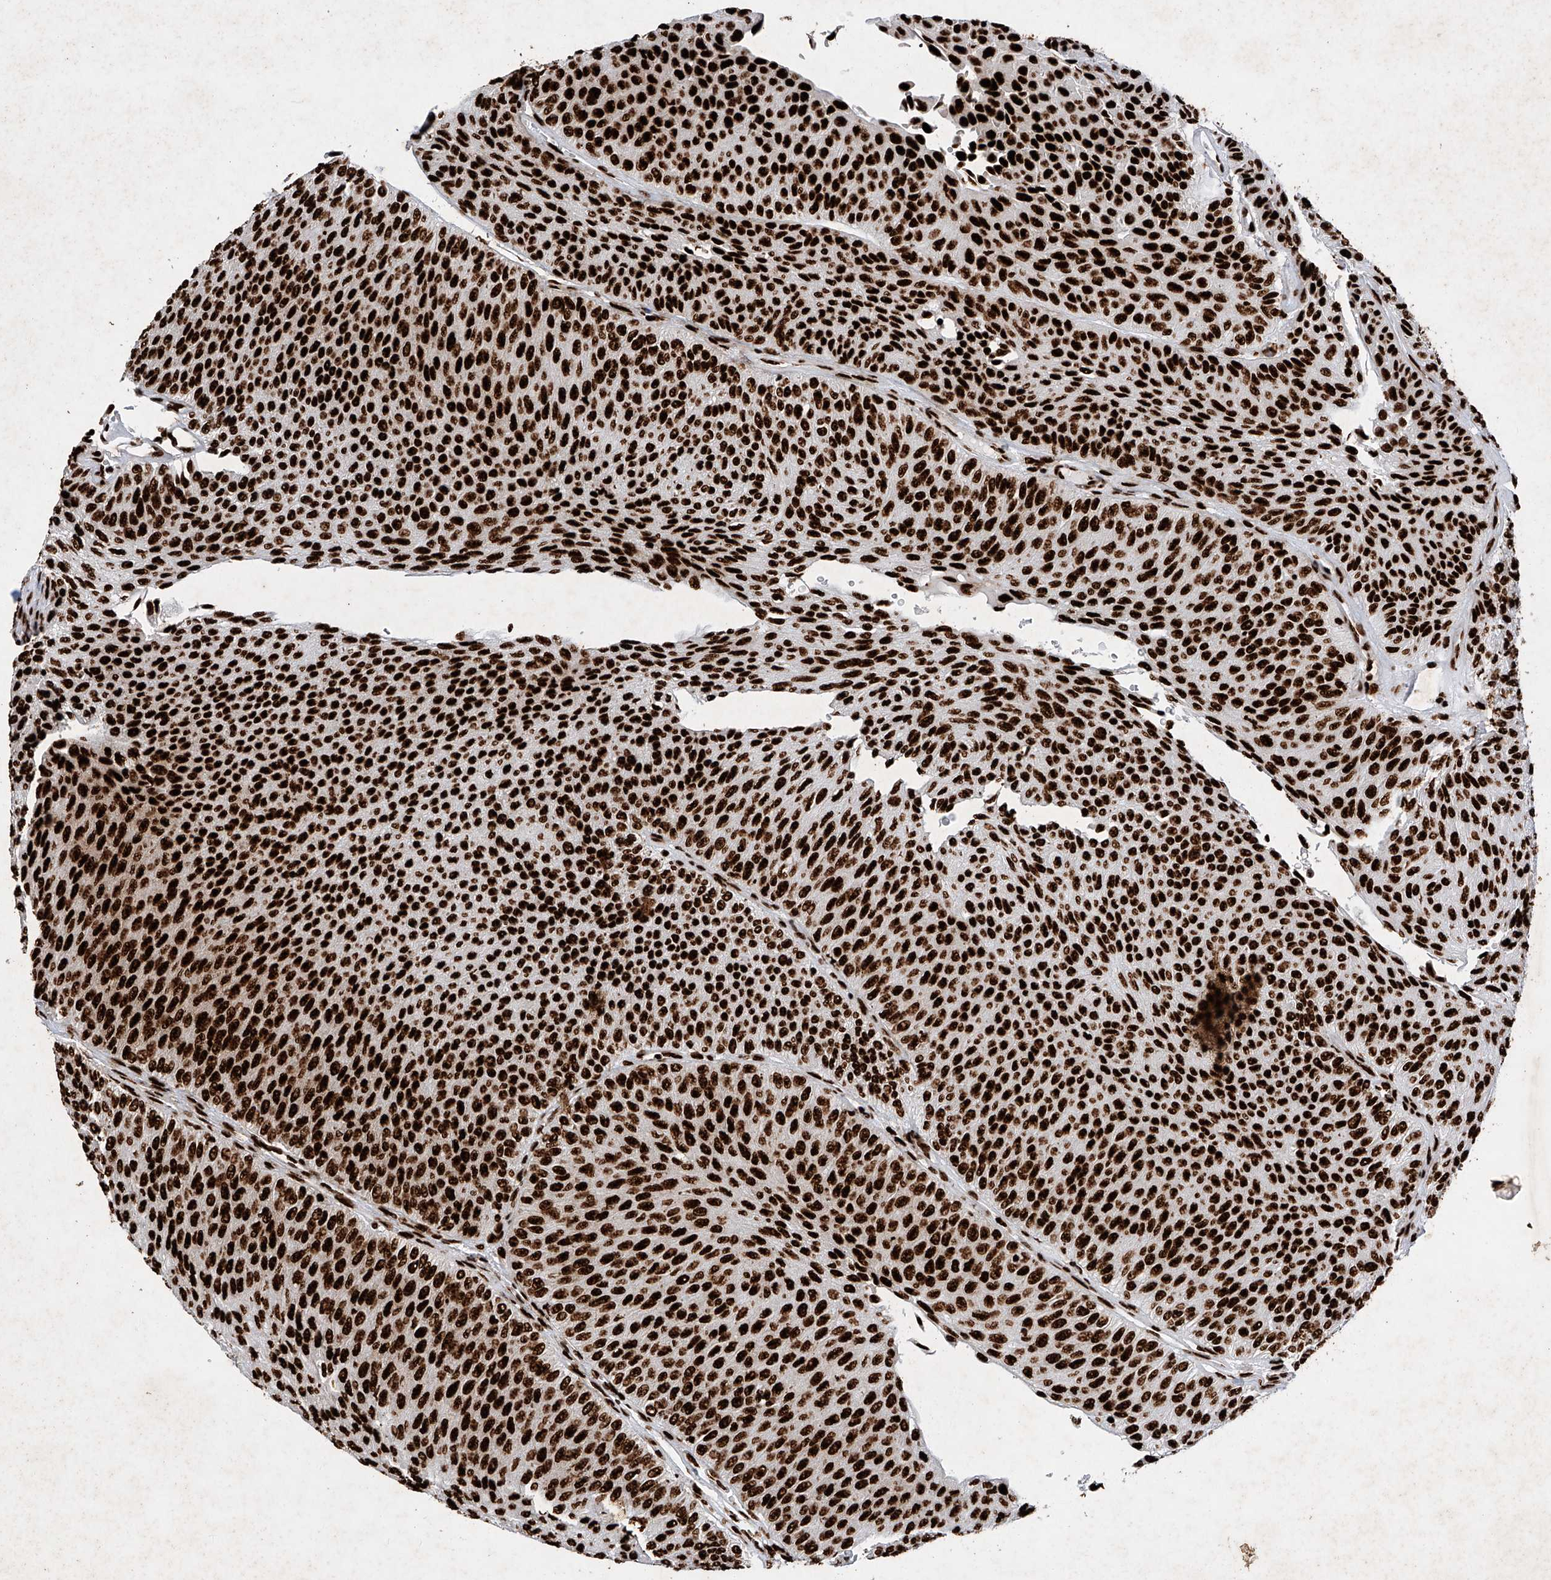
{"staining": {"intensity": "strong", "quantity": ">75%", "location": "nuclear"}, "tissue": "urothelial cancer", "cell_type": "Tumor cells", "image_type": "cancer", "snomed": [{"axis": "morphology", "description": "Urothelial carcinoma, Low grade"}, {"axis": "topography", "description": "Urinary bladder"}], "caption": "Immunohistochemical staining of human urothelial cancer exhibits high levels of strong nuclear protein expression in about >75% of tumor cells. Using DAB (brown) and hematoxylin (blue) stains, captured at high magnification using brightfield microscopy.", "gene": "SRSF6", "patient": {"sex": "male", "age": 78}}